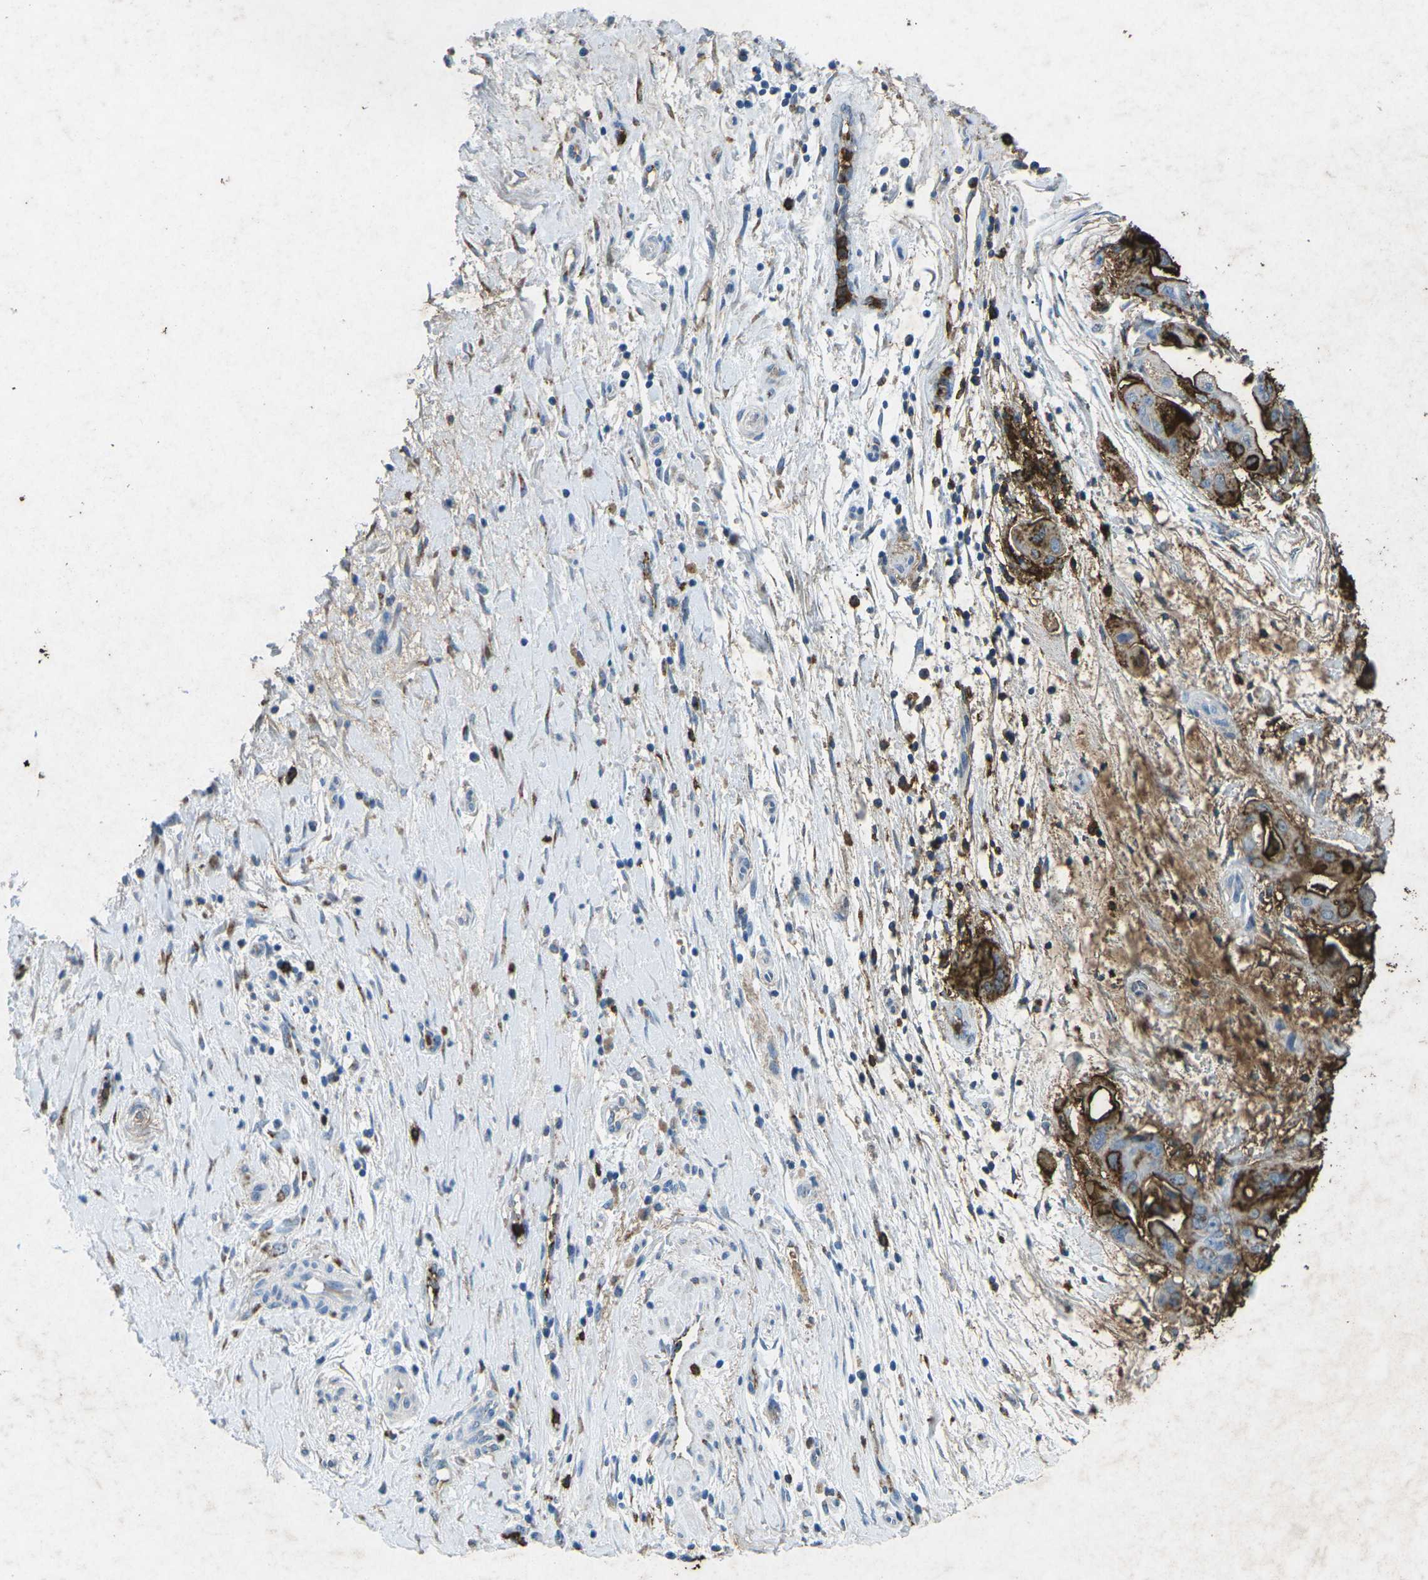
{"staining": {"intensity": "strong", "quantity": ">75%", "location": "cytoplasmic/membranous"}, "tissue": "pancreatic cancer", "cell_type": "Tumor cells", "image_type": "cancer", "snomed": [{"axis": "morphology", "description": "Adenocarcinoma, NOS"}, {"axis": "topography", "description": "Pancreas"}], "caption": "The immunohistochemical stain shows strong cytoplasmic/membranous staining in tumor cells of pancreatic cancer (adenocarcinoma) tissue.", "gene": "CTAGE1", "patient": {"sex": "female", "age": 75}}